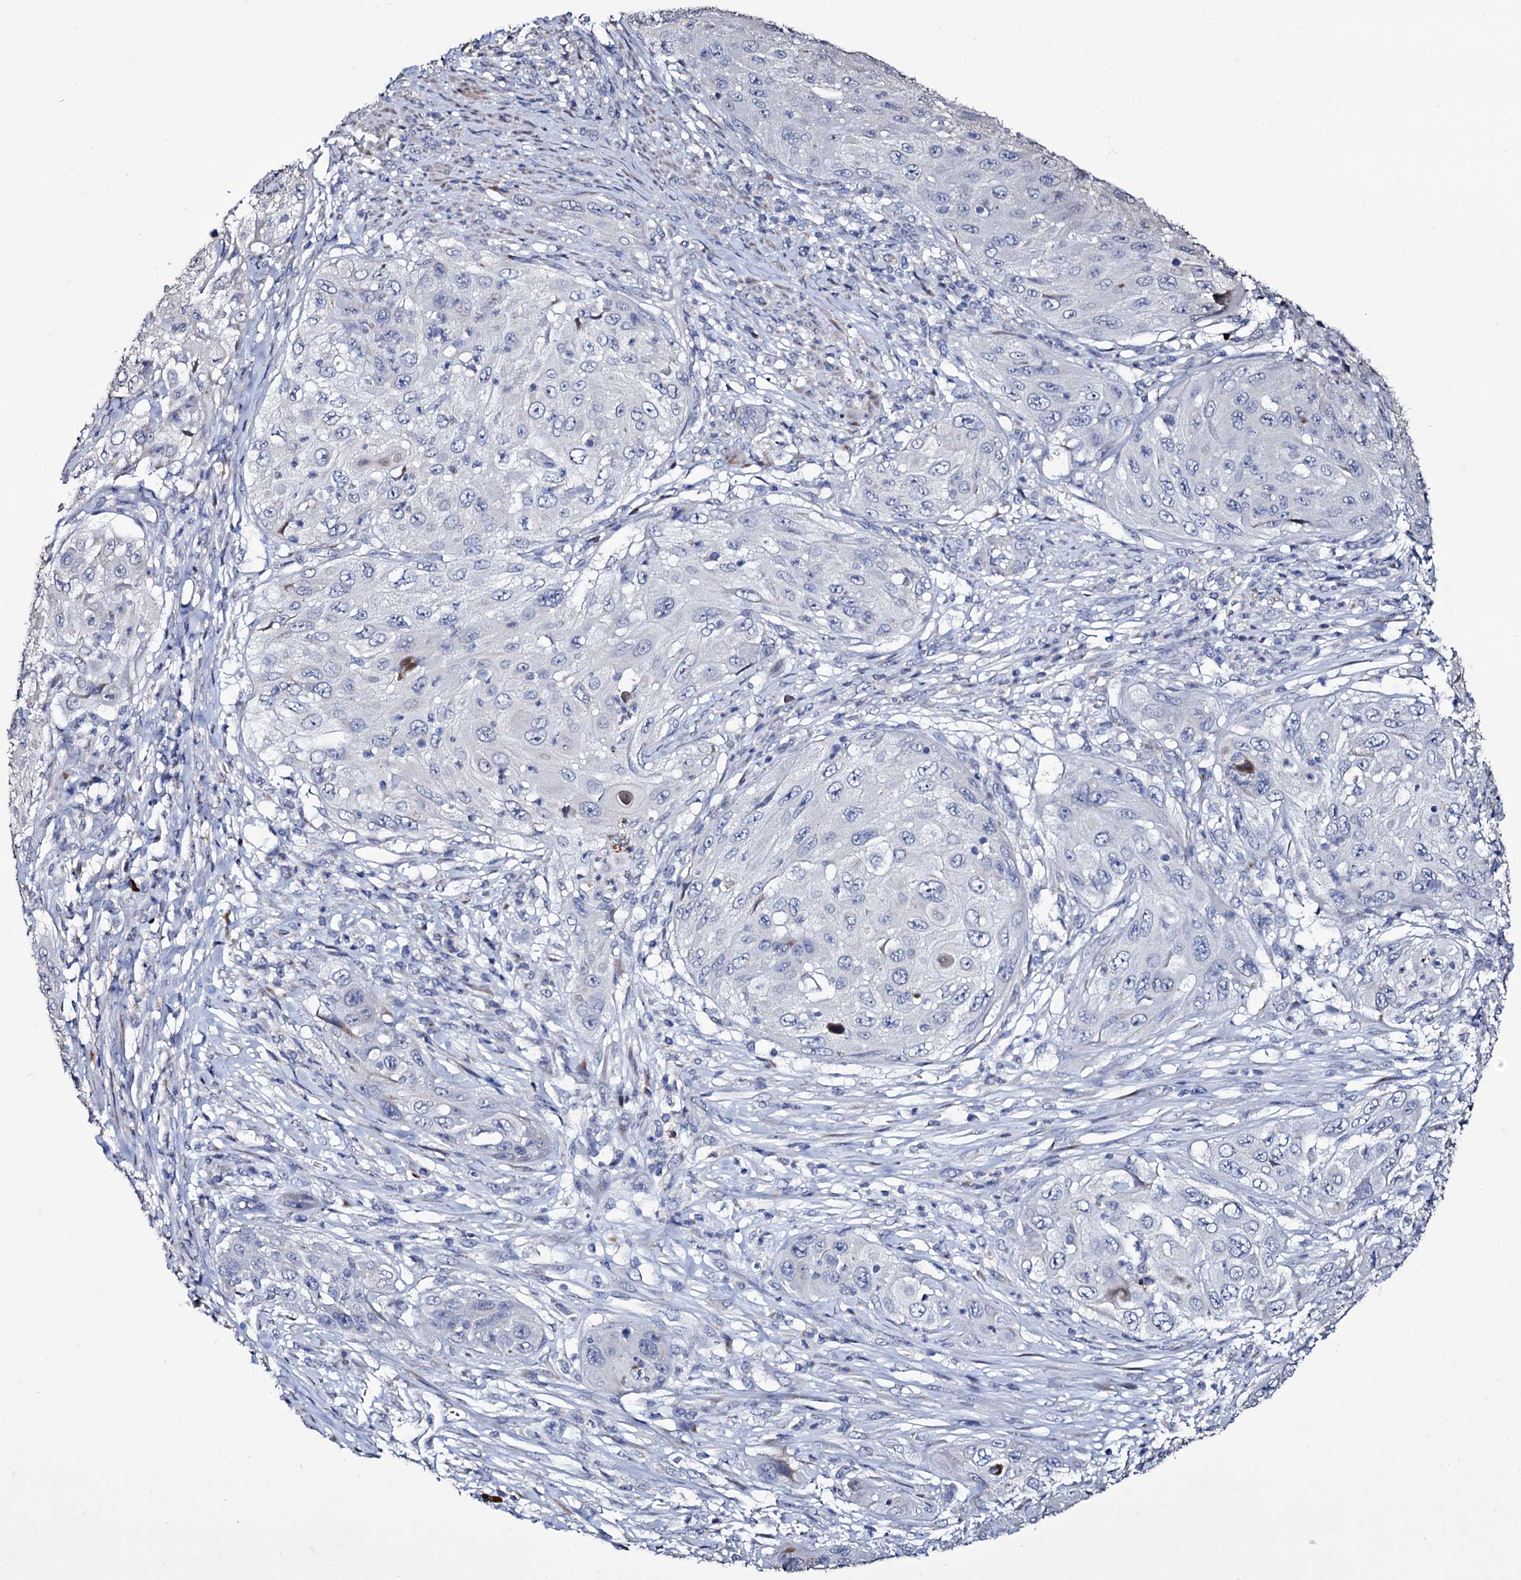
{"staining": {"intensity": "negative", "quantity": "none", "location": "none"}, "tissue": "cervical cancer", "cell_type": "Tumor cells", "image_type": "cancer", "snomed": [{"axis": "morphology", "description": "Squamous cell carcinoma, NOS"}, {"axis": "topography", "description": "Cervix"}], "caption": "The micrograph reveals no significant expression in tumor cells of cervical cancer. (DAB (3,3'-diaminobenzidine) IHC, high magnification).", "gene": "TUBGCP5", "patient": {"sex": "female", "age": 42}}